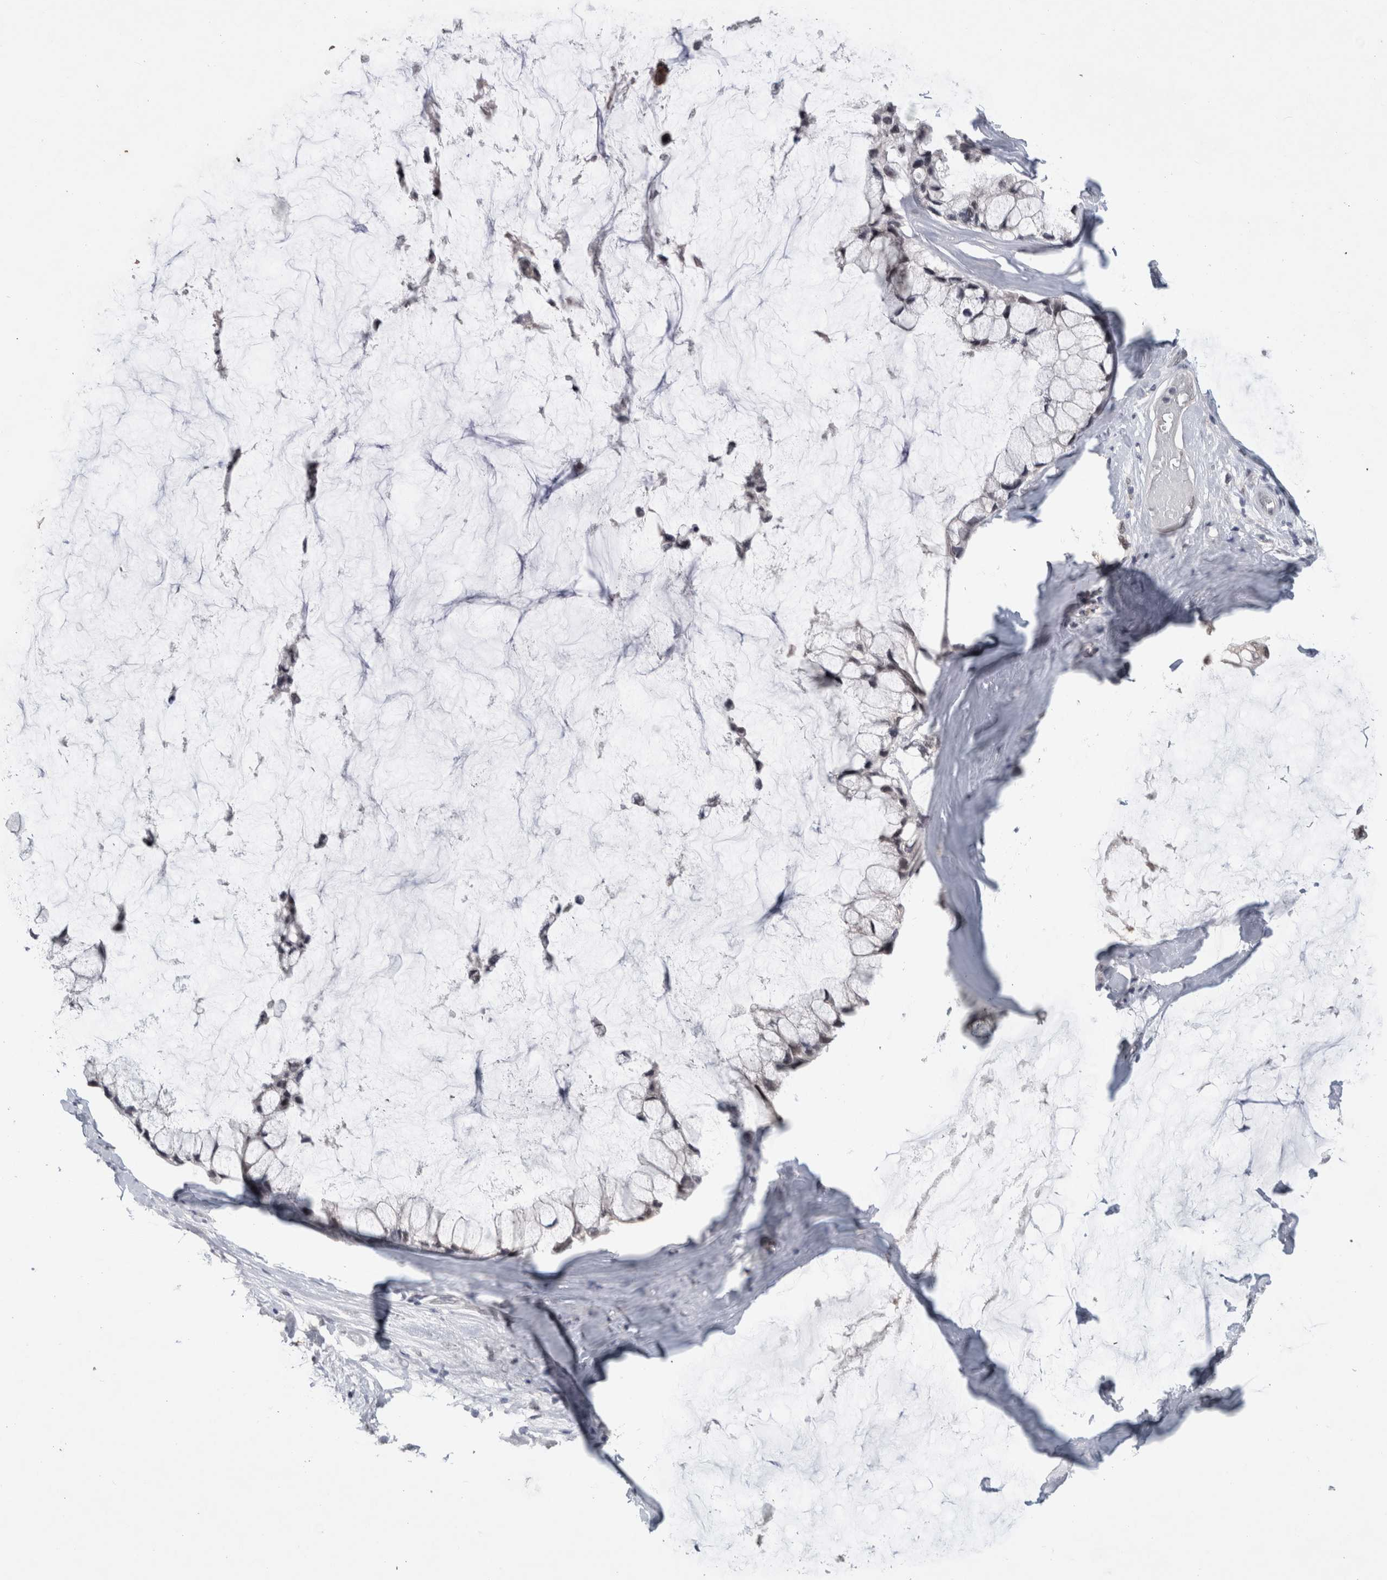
{"staining": {"intensity": "negative", "quantity": "none", "location": "none"}, "tissue": "ovarian cancer", "cell_type": "Tumor cells", "image_type": "cancer", "snomed": [{"axis": "morphology", "description": "Cystadenocarcinoma, mucinous, NOS"}, {"axis": "topography", "description": "Ovary"}], "caption": "Immunohistochemical staining of ovarian cancer (mucinous cystadenocarcinoma) demonstrates no significant staining in tumor cells.", "gene": "PRXL2A", "patient": {"sex": "female", "age": 39}}